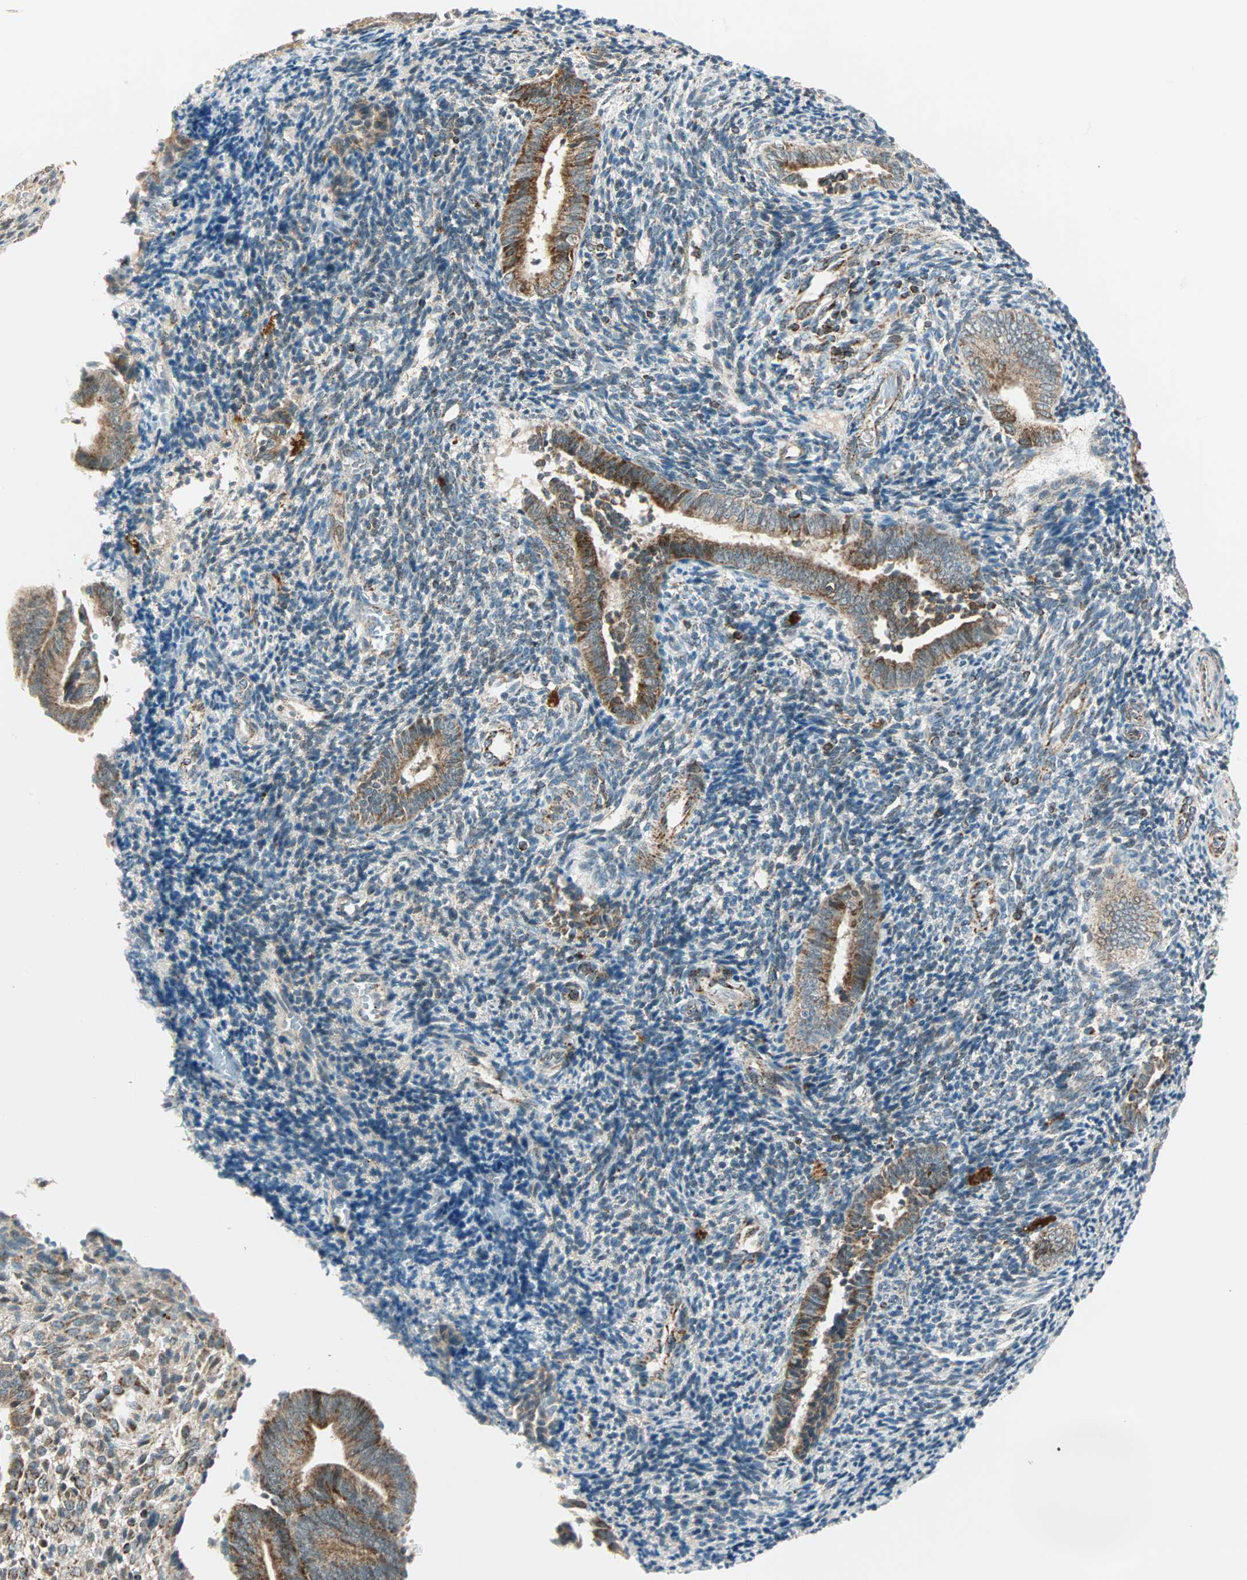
{"staining": {"intensity": "negative", "quantity": "none", "location": "none"}, "tissue": "endometrium", "cell_type": "Cells in endometrial stroma", "image_type": "normal", "snomed": [{"axis": "morphology", "description": "Normal tissue, NOS"}, {"axis": "topography", "description": "Uterus"}, {"axis": "topography", "description": "Endometrium"}], "caption": "An immunohistochemistry histopathology image of unremarkable endometrium is shown. There is no staining in cells in endometrial stroma of endometrium.", "gene": "SPRY4", "patient": {"sex": "female", "age": 33}}